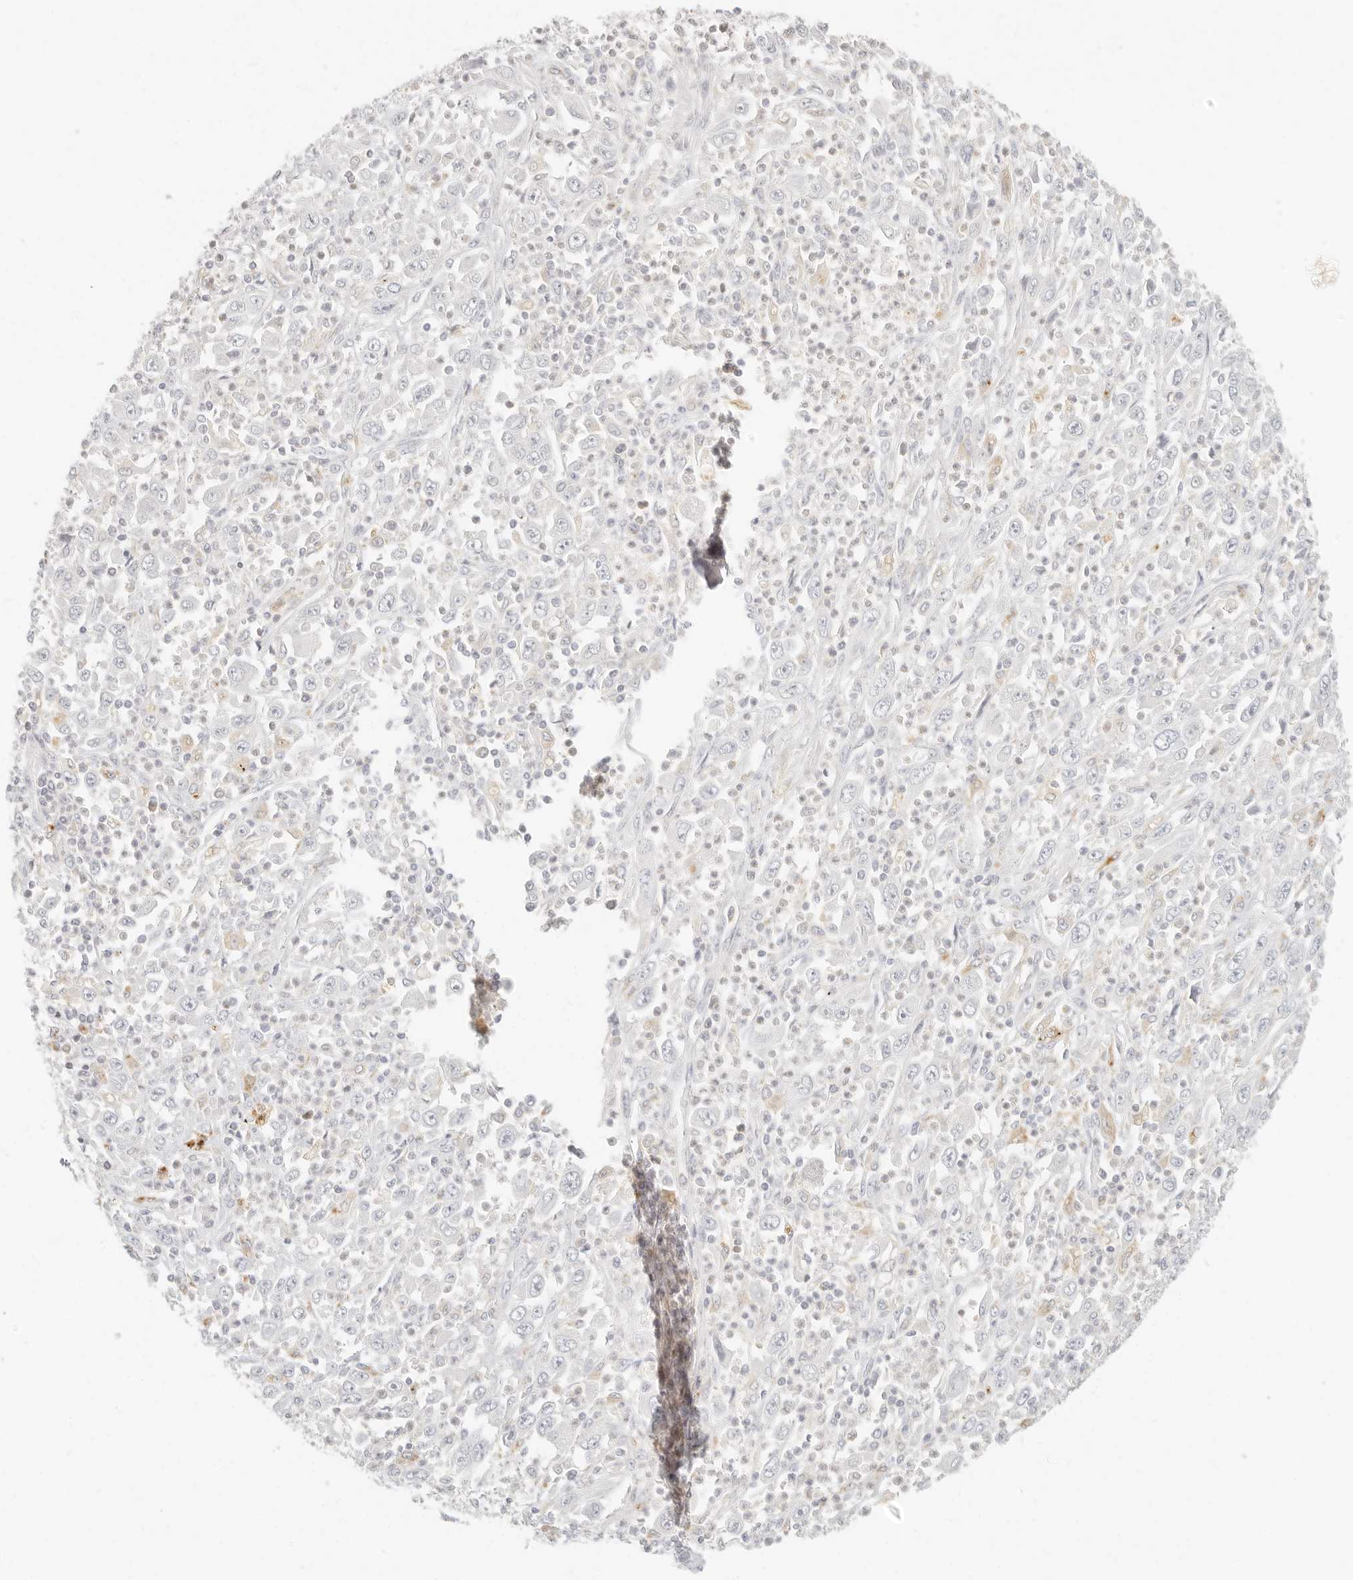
{"staining": {"intensity": "negative", "quantity": "none", "location": "none"}, "tissue": "melanoma", "cell_type": "Tumor cells", "image_type": "cancer", "snomed": [{"axis": "morphology", "description": "Malignant melanoma, Metastatic site"}, {"axis": "topography", "description": "Skin"}], "caption": "Immunohistochemistry (IHC) of melanoma reveals no expression in tumor cells. (DAB (3,3'-diaminobenzidine) IHC visualized using brightfield microscopy, high magnification).", "gene": "RNASET2", "patient": {"sex": "female", "age": 56}}